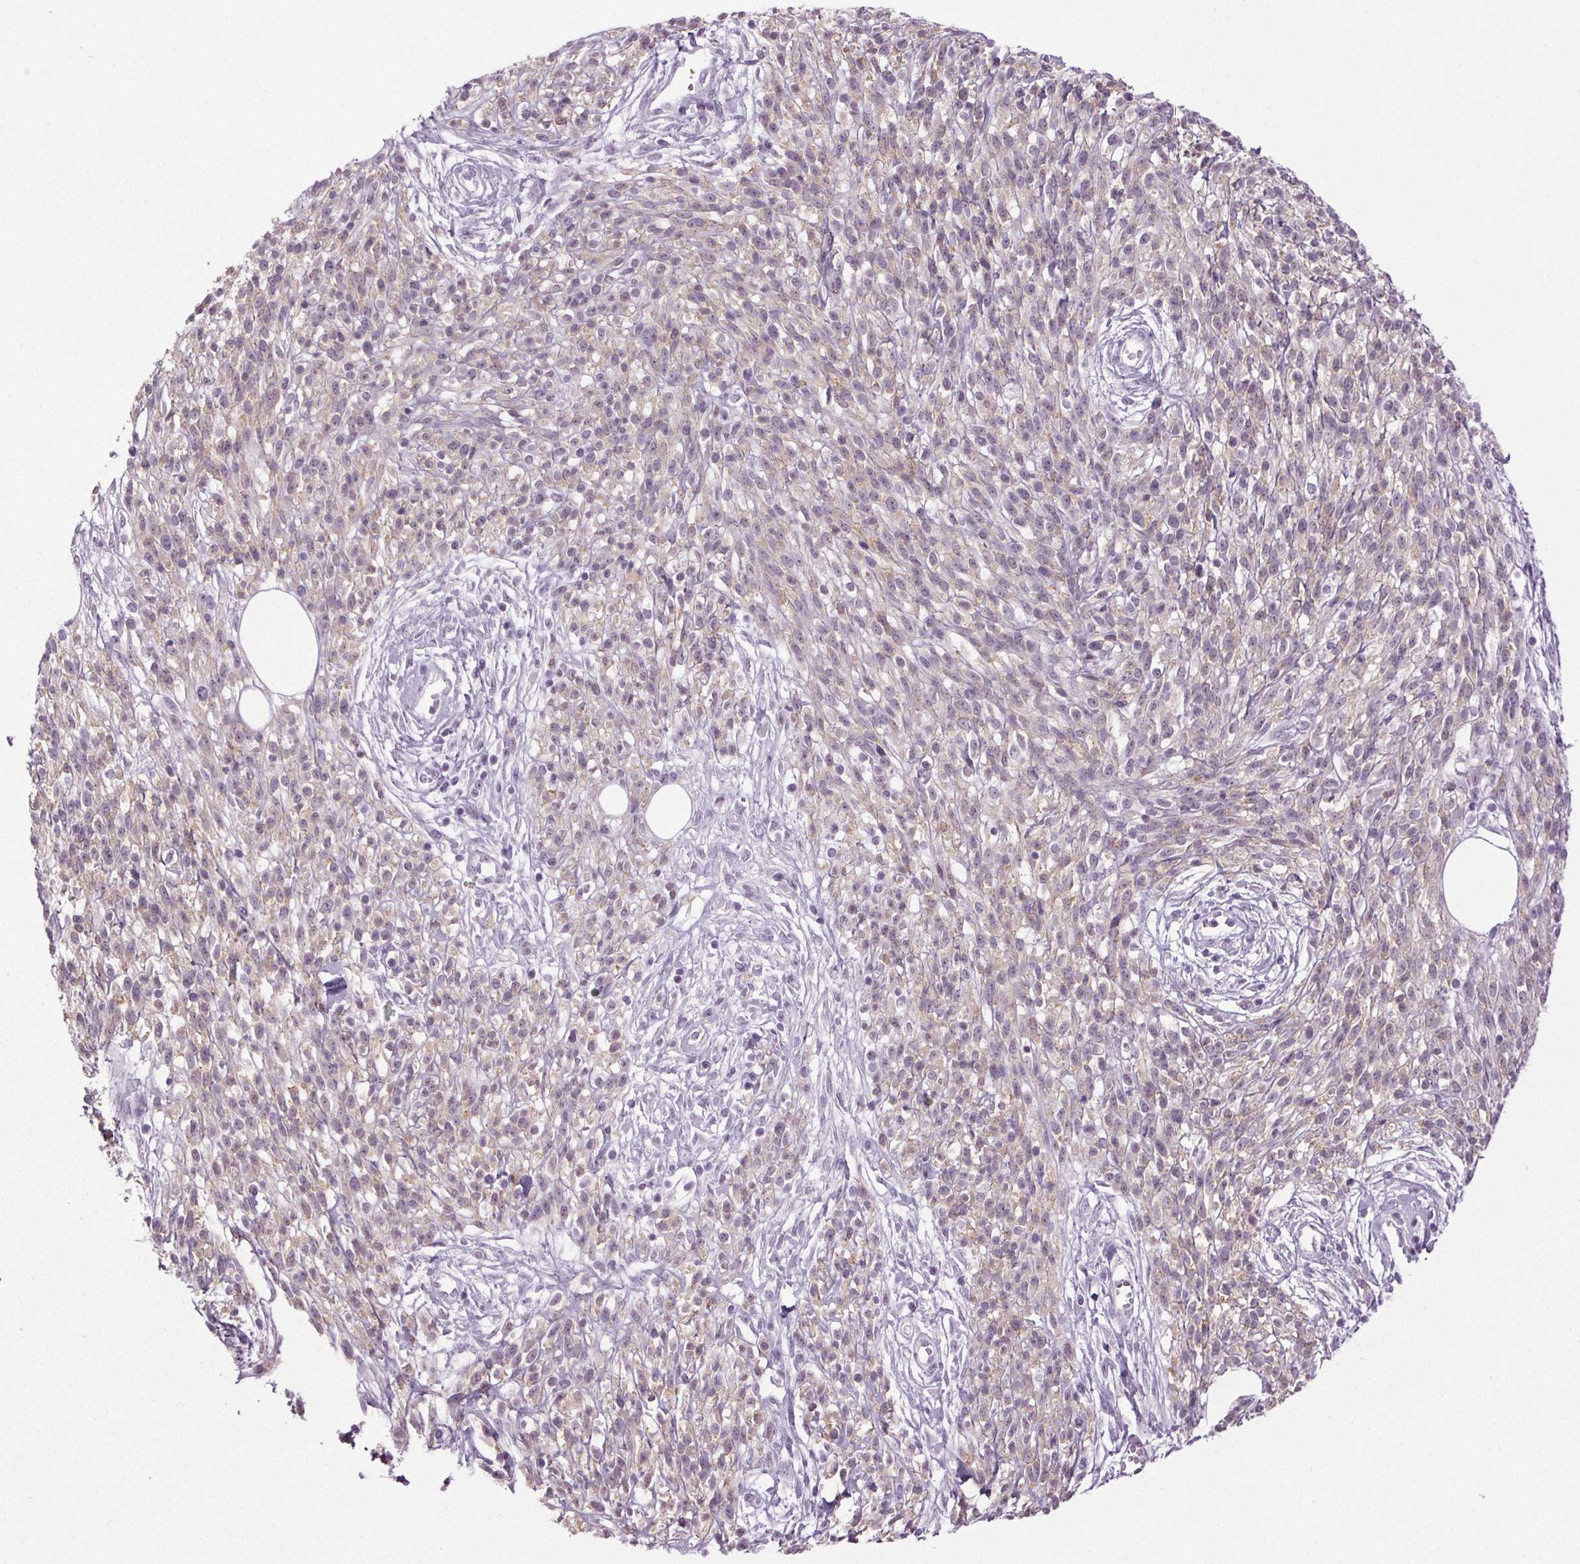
{"staining": {"intensity": "weak", "quantity": "25%-75%", "location": "cytoplasmic/membranous"}, "tissue": "melanoma", "cell_type": "Tumor cells", "image_type": "cancer", "snomed": [{"axis": "morphology", "description": "Malignant melanoma, NOS"}, {"axis": "topography", "description": "Skin"}, {"axis": "topography", "description": "Skin of trunk"}], "caption": "Malignant melanoma stained with immunohistochemistry (IHC) displays weak cytoplasmic/membranous staining in approximately 25%-75% of tumor cells.", "gene": "IGF2BP1", "patient": {"sex": "male", "age": 74}}